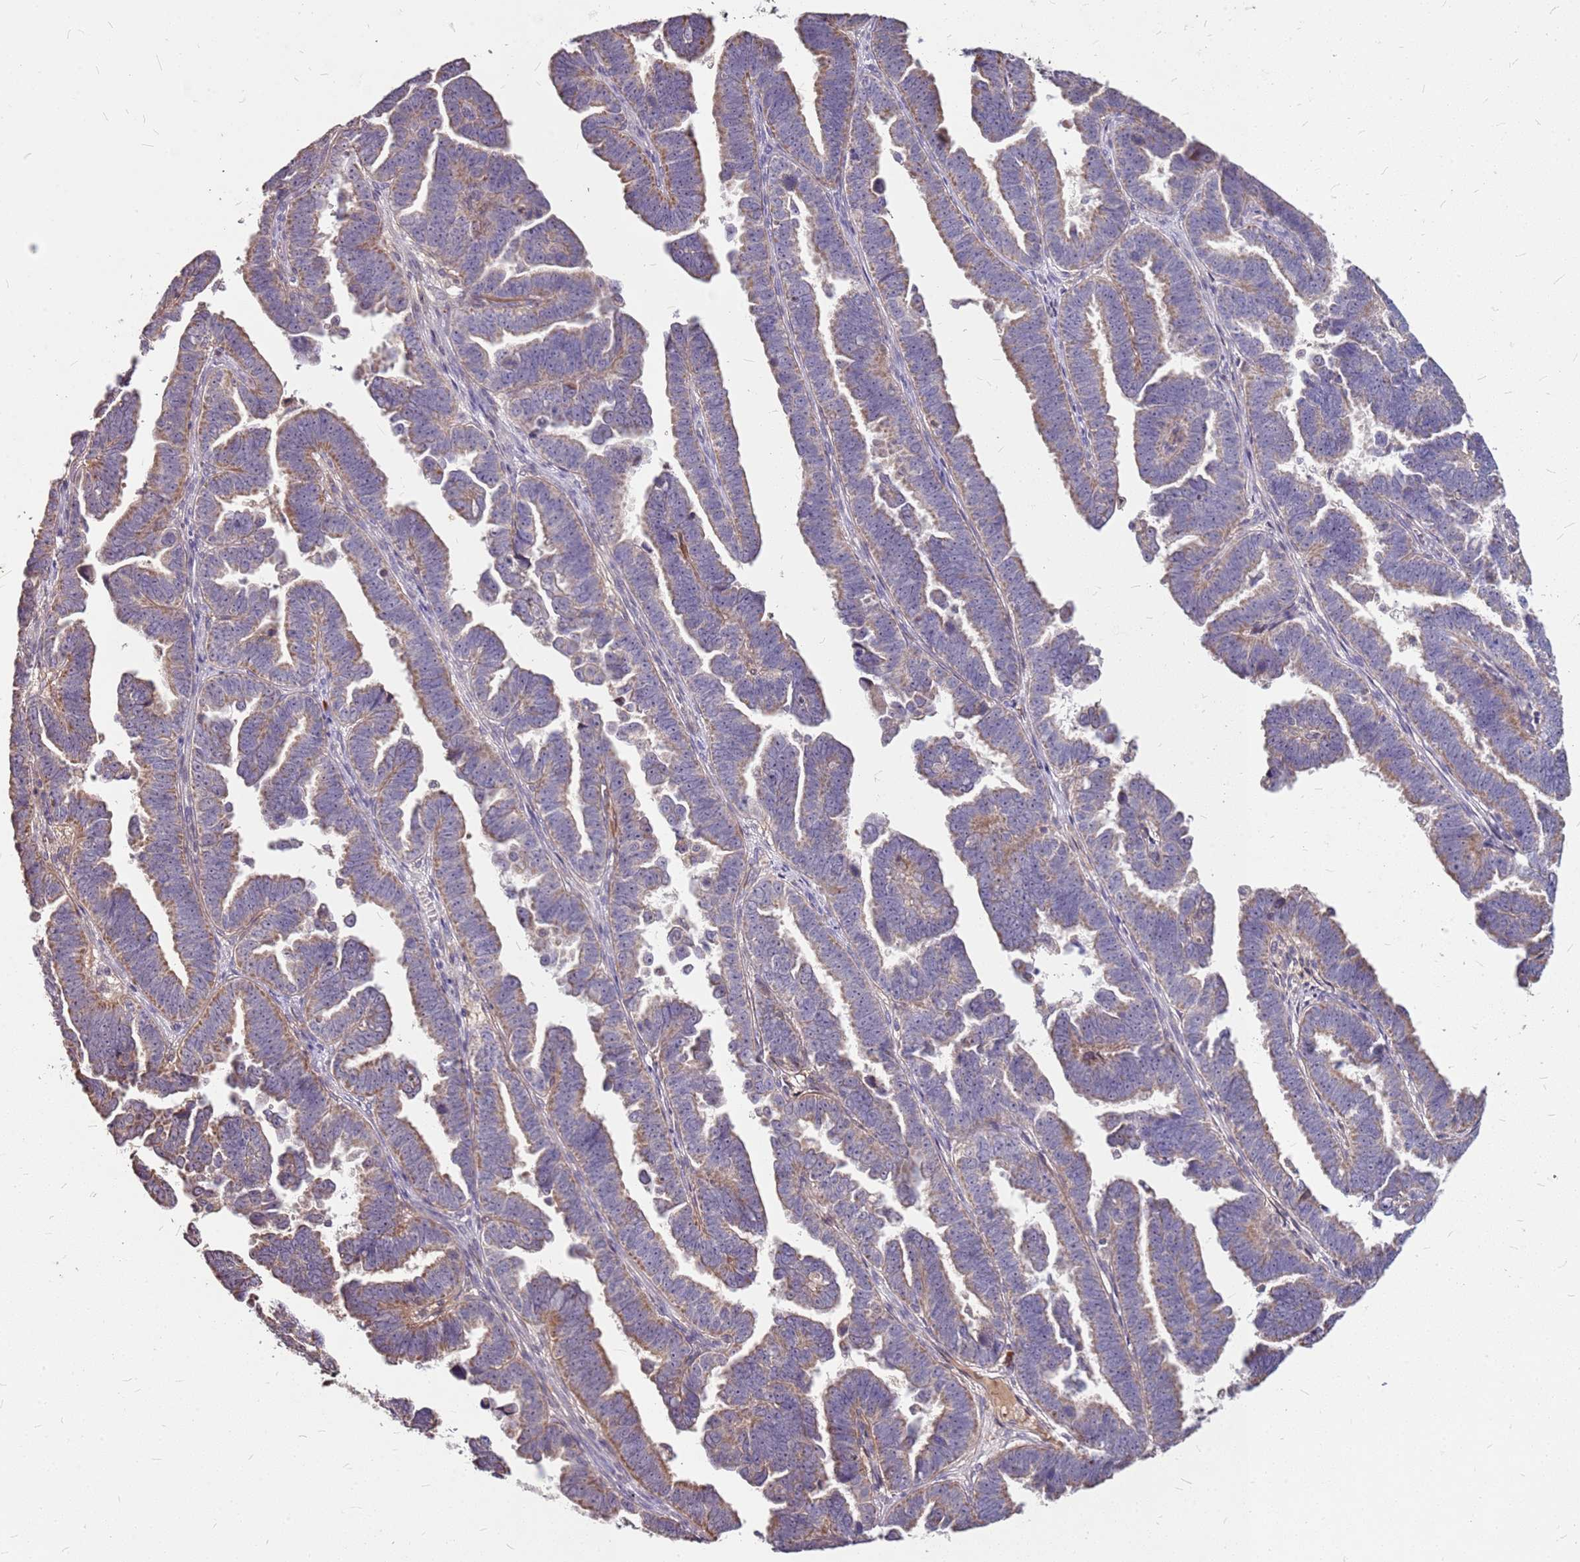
{"staining": {"intensity": "moderate", "quantity": "25%-75%", "location": "cytoplasmic/membranous"}, "tissue": "endometrial cancer", "cell_type": "Tumor cells", "image_type": "cancer", "snomed": [{"axis": "morphology", "description": "Adenocarcinoma, NOS"}, {"axis": "topography", "description": "Endometrium"}], "caption": "Immunohistochemistry histopathology image of neoplastic tissue: human endometrial adenocarcinoma stained using immunohistochemistry (IHC) demonstrates medium levels of moderate protein expression localized specifically in the cytoplasmic/membranous of tumor cells, appearing as a cytoplasmic/membranous brown color.", "gene": "DCDC2C", "patient": {"sex": "female", "age": 75}}